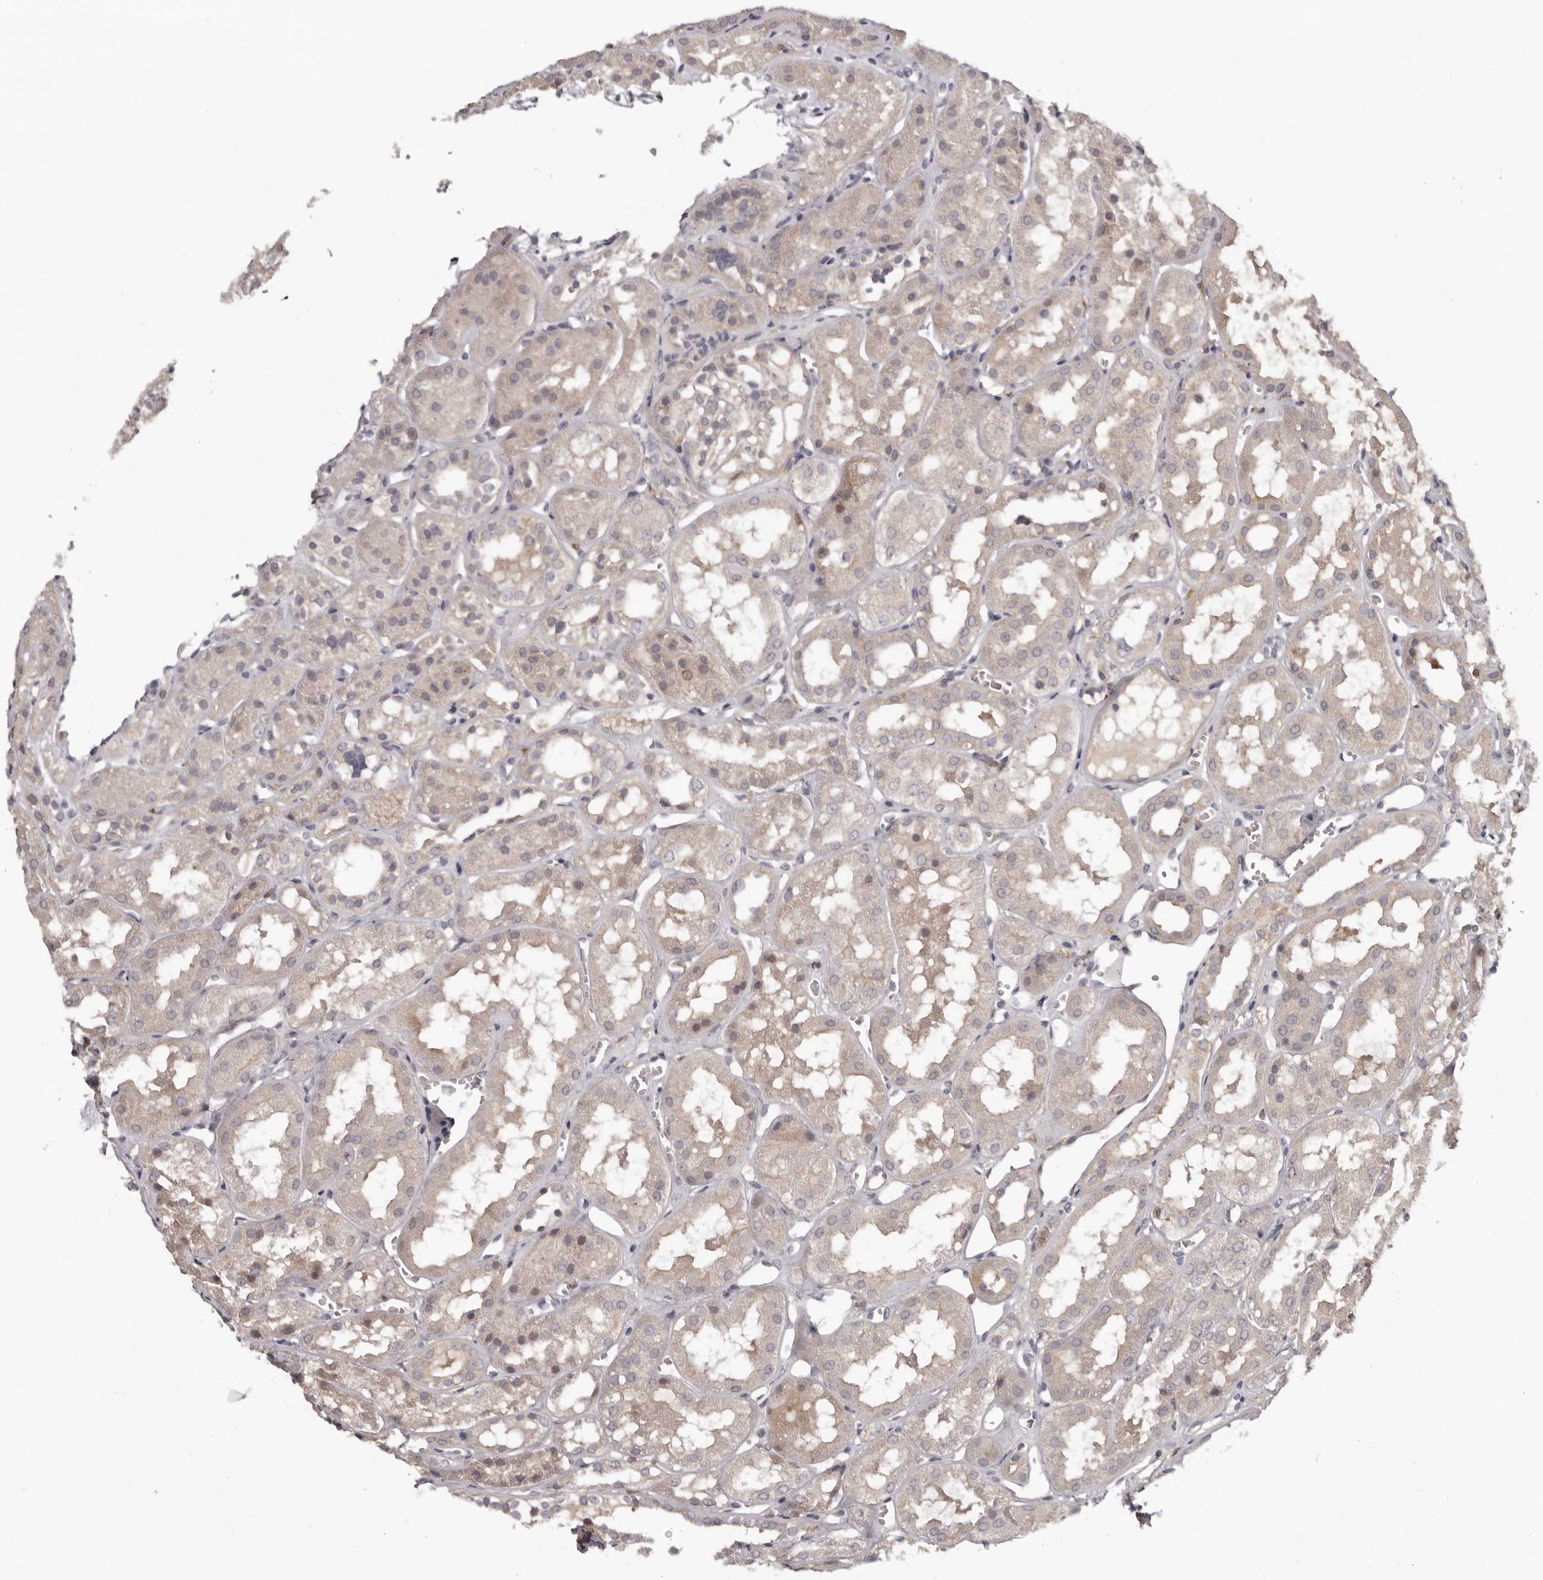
{"staining": {"intensity": "negative", "quantity": "none", "location": "none"}, "tissue": "kidney", "cell_type": "Cells in glomeruli", "image_type": "normal", "snomed": [{"axis": "morphology", "description": "Normal tissue, NOS"}, {"axis": "topography", "description": "Kidney"}], "caption": "This image is of unremarkable kidney stained with immunohistochemistry (IHC) to label a protein in brown with the nuclei are counter-stained blue. There is no expression in cells in glomeruli.", "gene": "ANKRD44", "patient": {"sex": "male", "age": 16}}